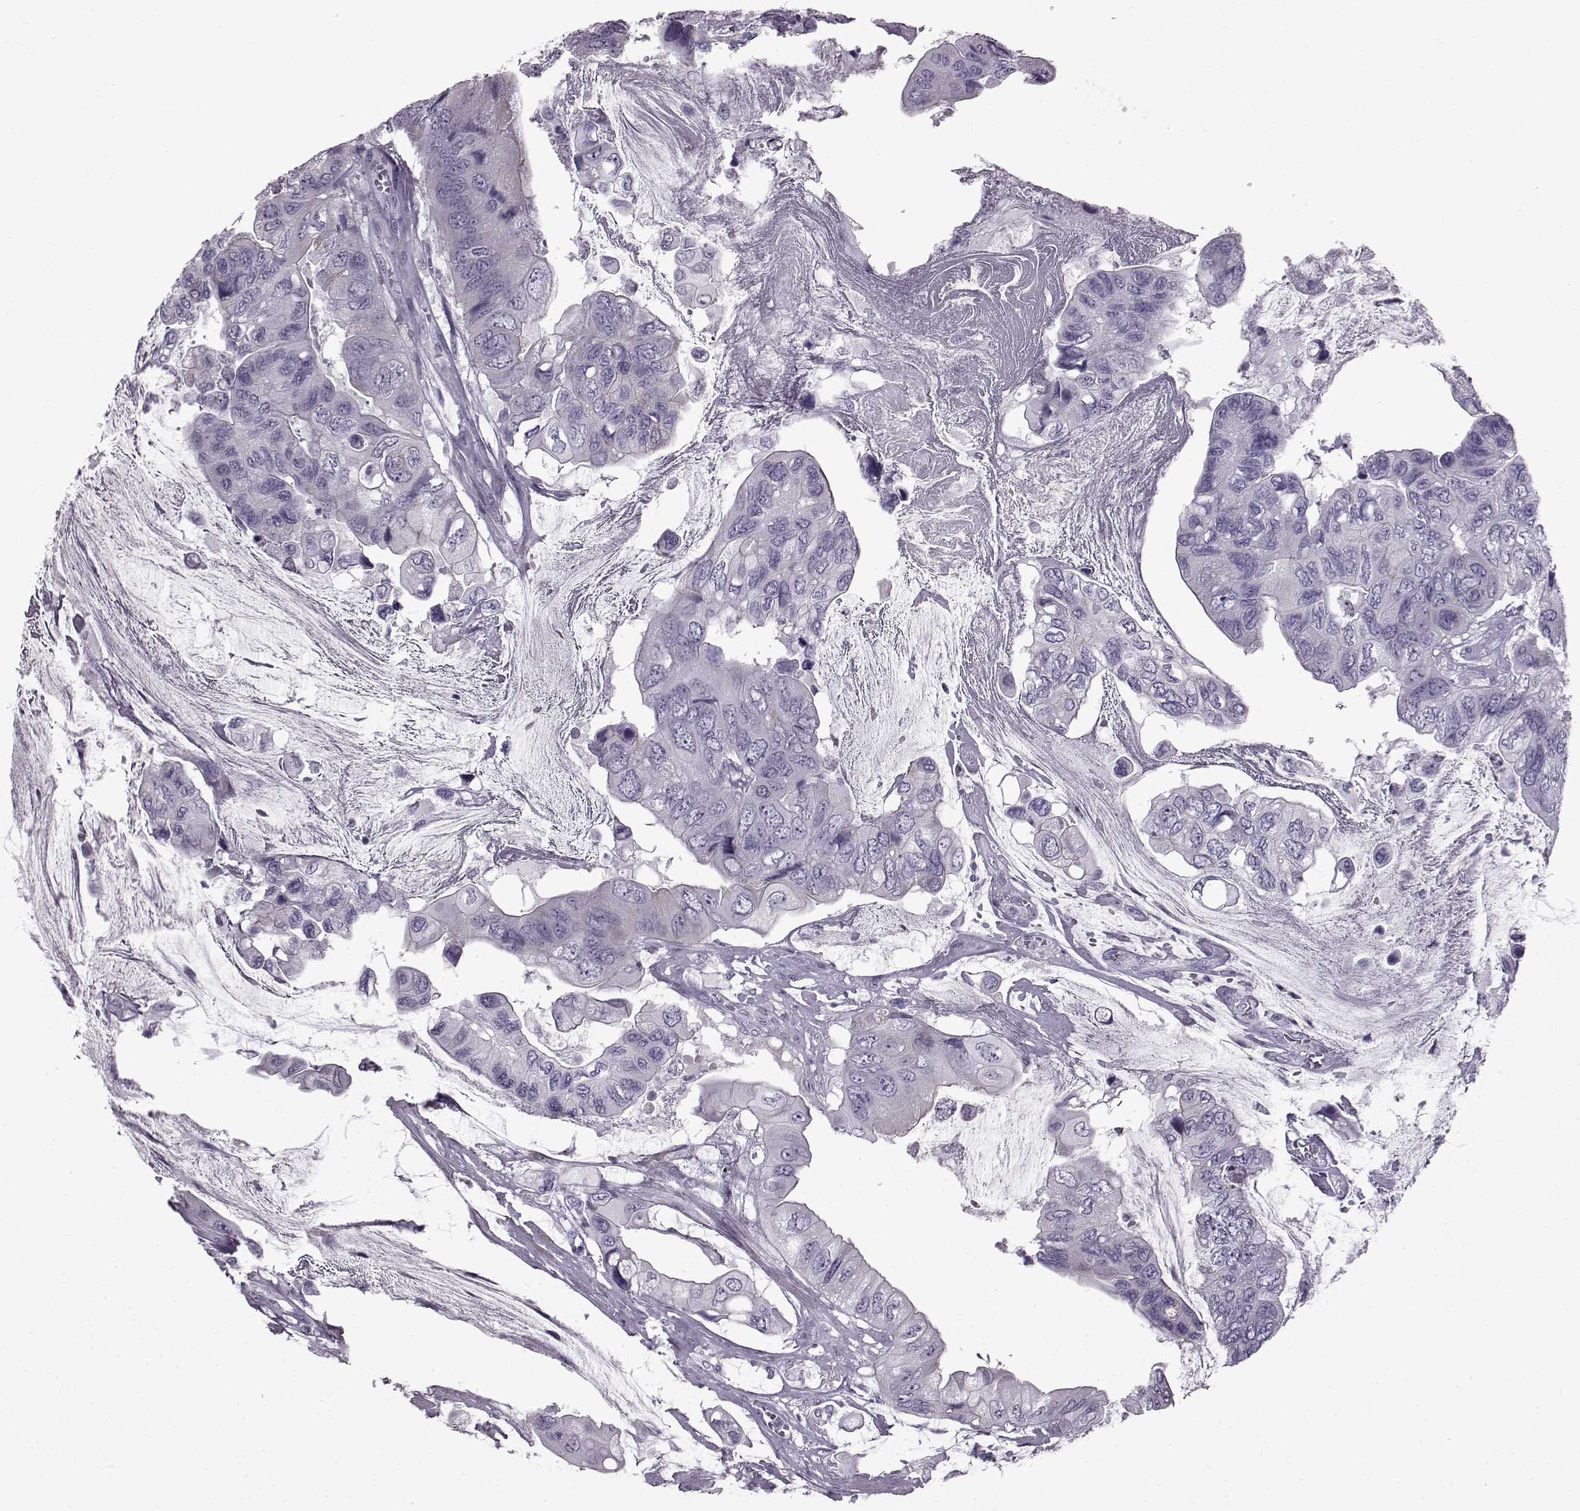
{"staining": {"intensity": "negative", "quantity": "none", "location": "none"}, "tissue": "colorectal cancer", "cell_type": "Tumor cells", "image_type": "cancer", "snomed": [{"axis": "morphology", "description": "Adenocarcinoma, NOS"}, {"axis": "topography", "description": "Rectum"}], "caption": "Image shows no protein expression in tumor cells of colorectal cancer tissue.", "gene": "SLC28A2", "patient": {"sex": "male", "age": 63}}